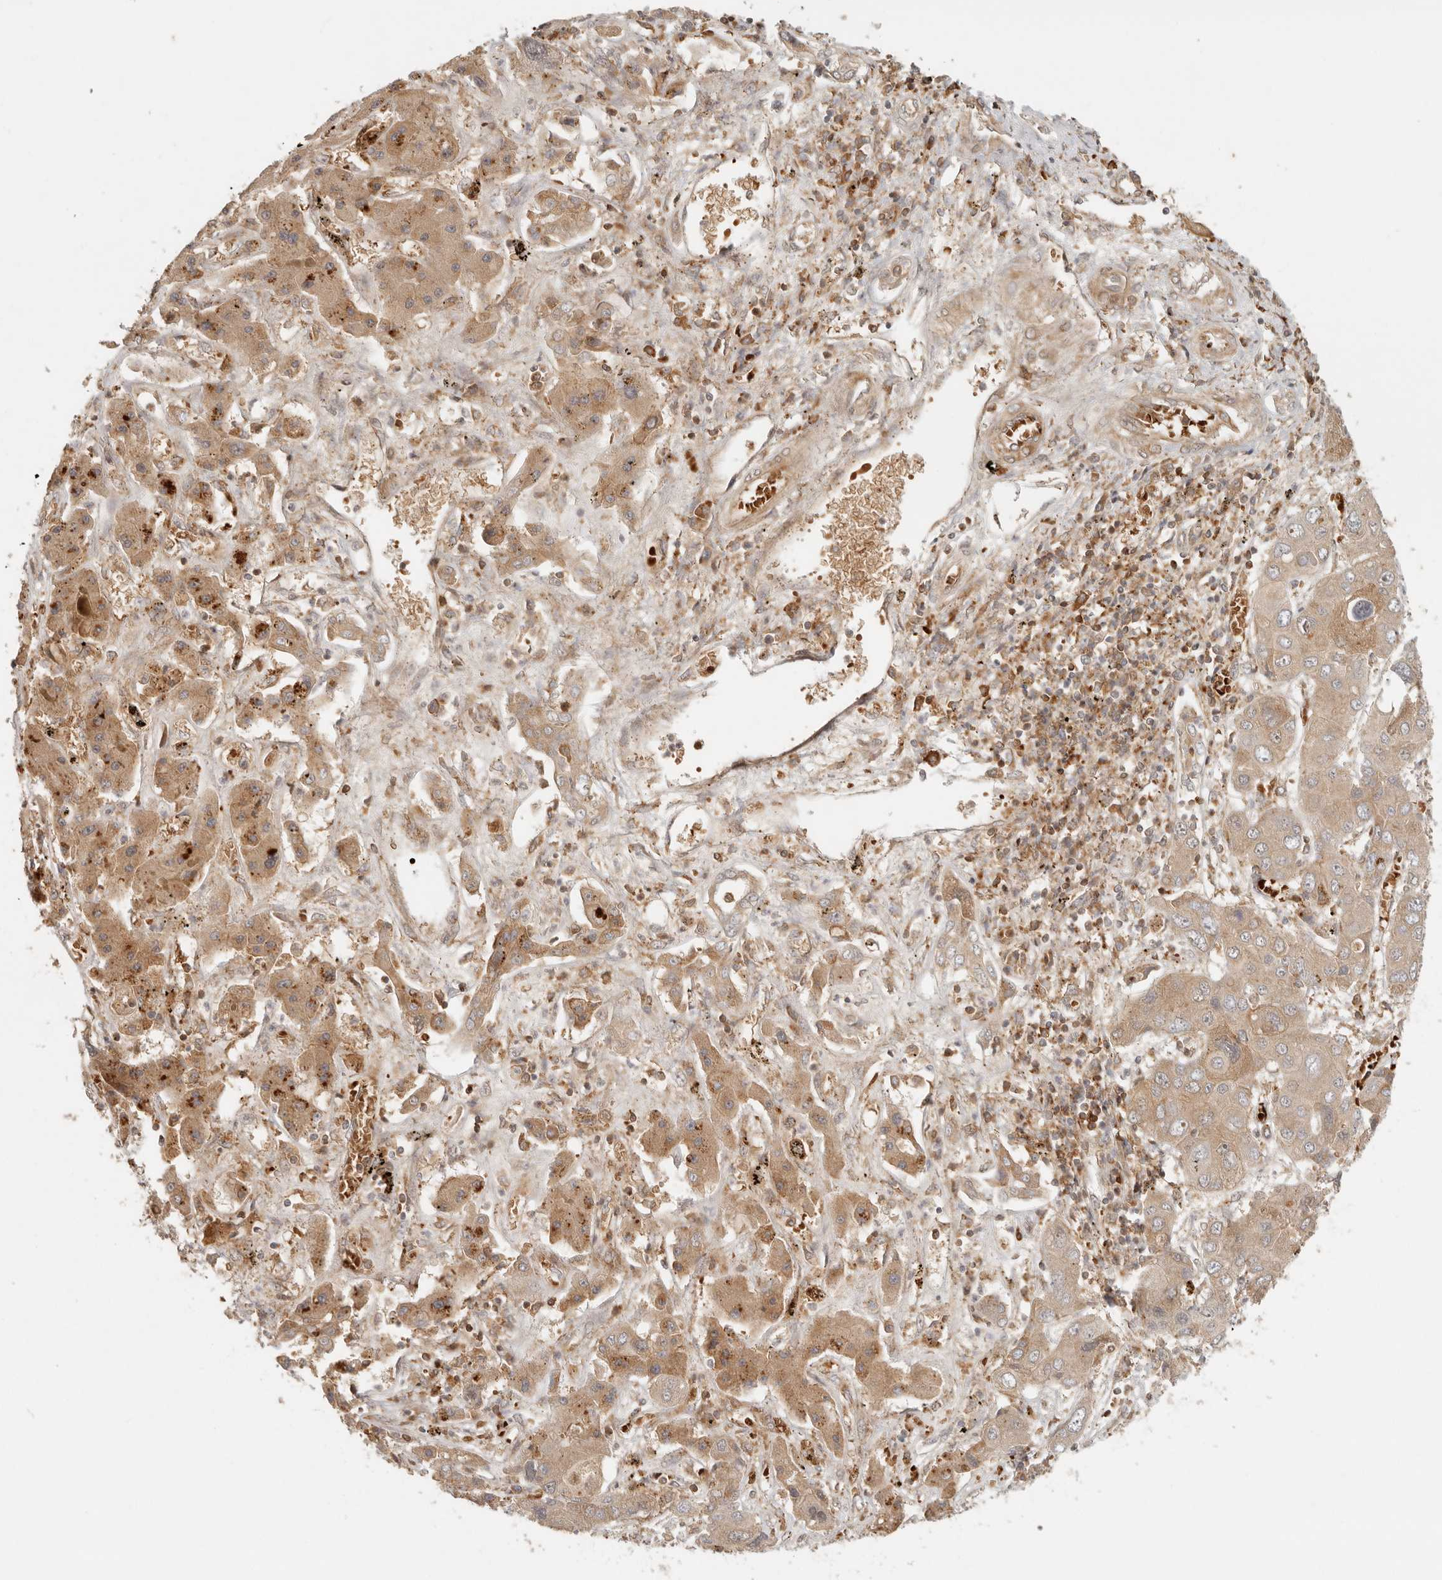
{"staining": {"intensity": "moderate", "quantity": ">75%", "location": "cytoplasmic/membranous"}, "tissue": "liver cancer", "cell_type": "Tumor cells", "image_type": "cancer", "snomed": [{"axis": "morphology", "description": "Cholangiocarcinoma"}, {"axis": "topography", "description": "Liver"}], "caption": "Brown immunohistochemical staining in liver cholangiocarcinoma reveals moderate cytoplasmic/membranous positivity in approximately >75% of tumor cells.", "gene": "AHDC1", "patient": {"sex": "male", "age": 67}}